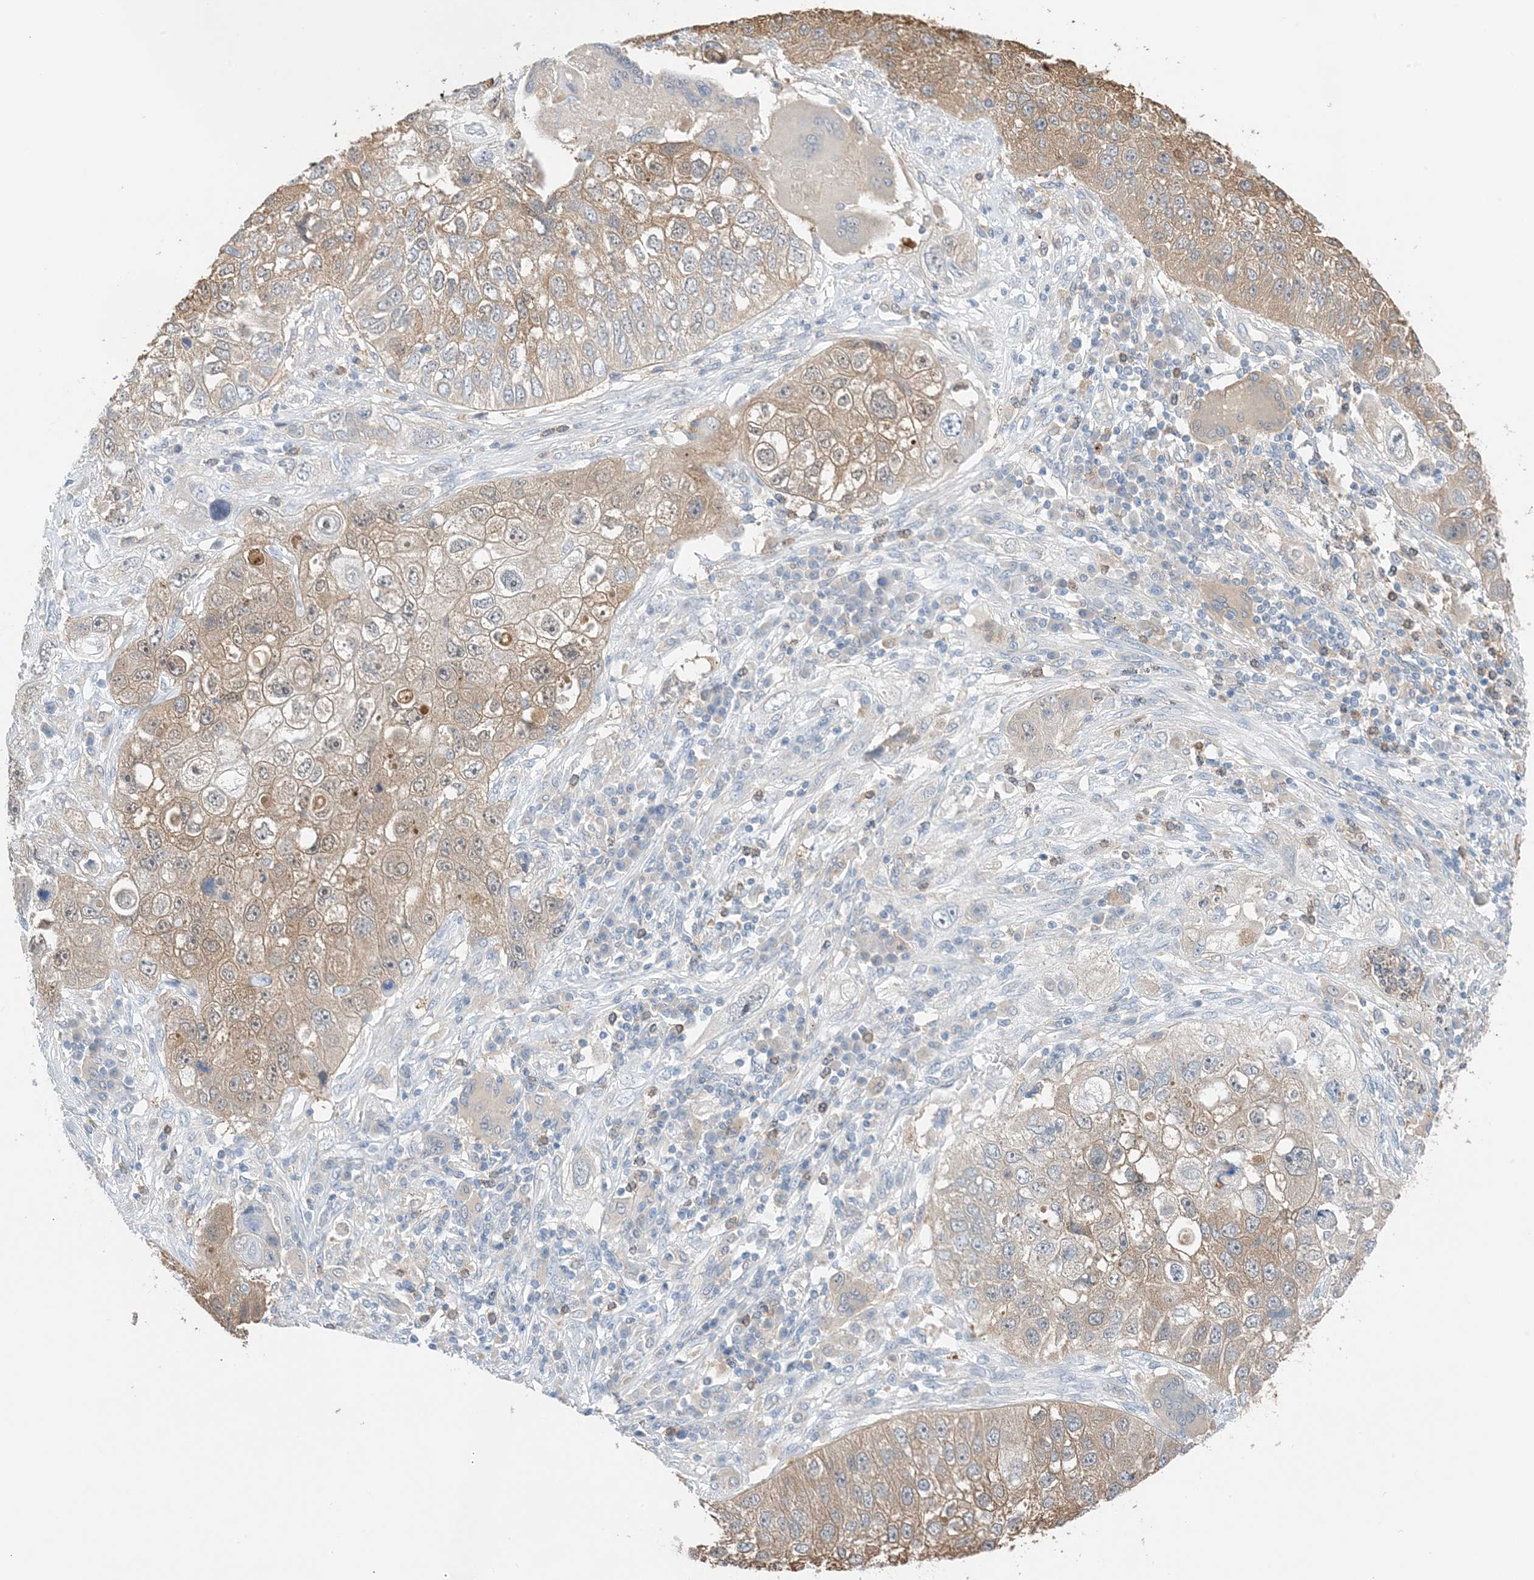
{"staining": {"intensity": "moderate", "quantity": "25%-75%", "location": "cytoplasmic/membranous"}, "tissue": "lung cancer", "cell_type": "Tumor cells", "image_type": "cancer", "snomed": [{"axis": "morphology", "description": "Squamous cell carcinoma, NOS"}, {"axis": "topography", "description": "Lung"}], "caption": "A brown stain shows moderate cytoplasmic/membranous staining of a protein in lung squamous cell carcinoma tumor cells.", "gene": "KIFBP", "patient": {"sex": "male", "age": 61}}